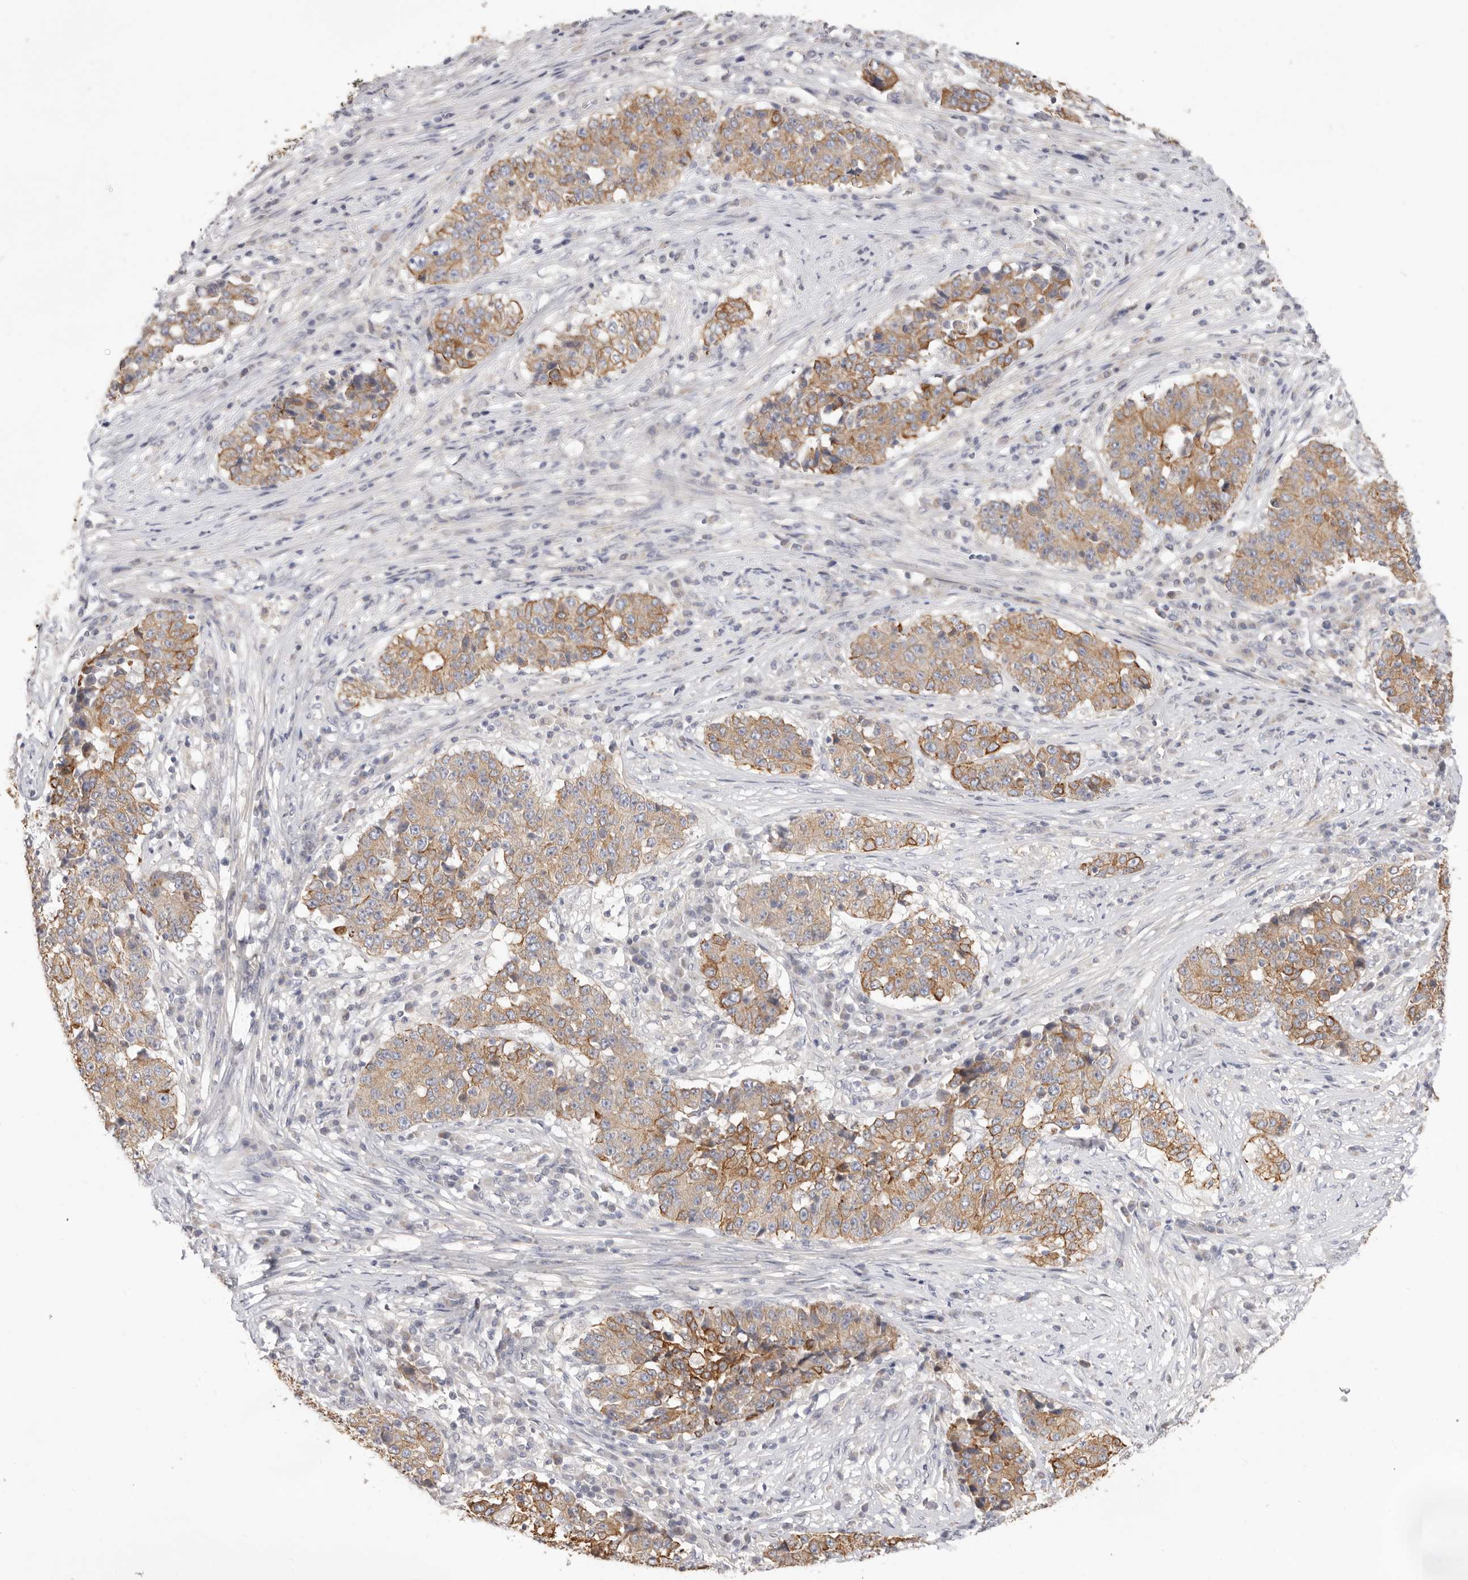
{"staining": {"intensity": "moderate", "quantity": ">75%", "location": "cytoplasmic/membranous"}, "tissue": "stomach cancer", "cell_type": "Tumor cells", "image_type": "cancer", "snomed": [{"axis": "morphology", "description": "Adenocarcinoma, NOS"}, {"axis": "topography", "description": "Stomach"}], "caption": "The photomicrograph demonstrates a brown stain indicating the presence of a protein in the cytoplasmic/membranous of tumor cells in stomach cancer (adenocarcinoma).", "gene": "USH1C", "patient": {"sex": "male", "age": 59}}